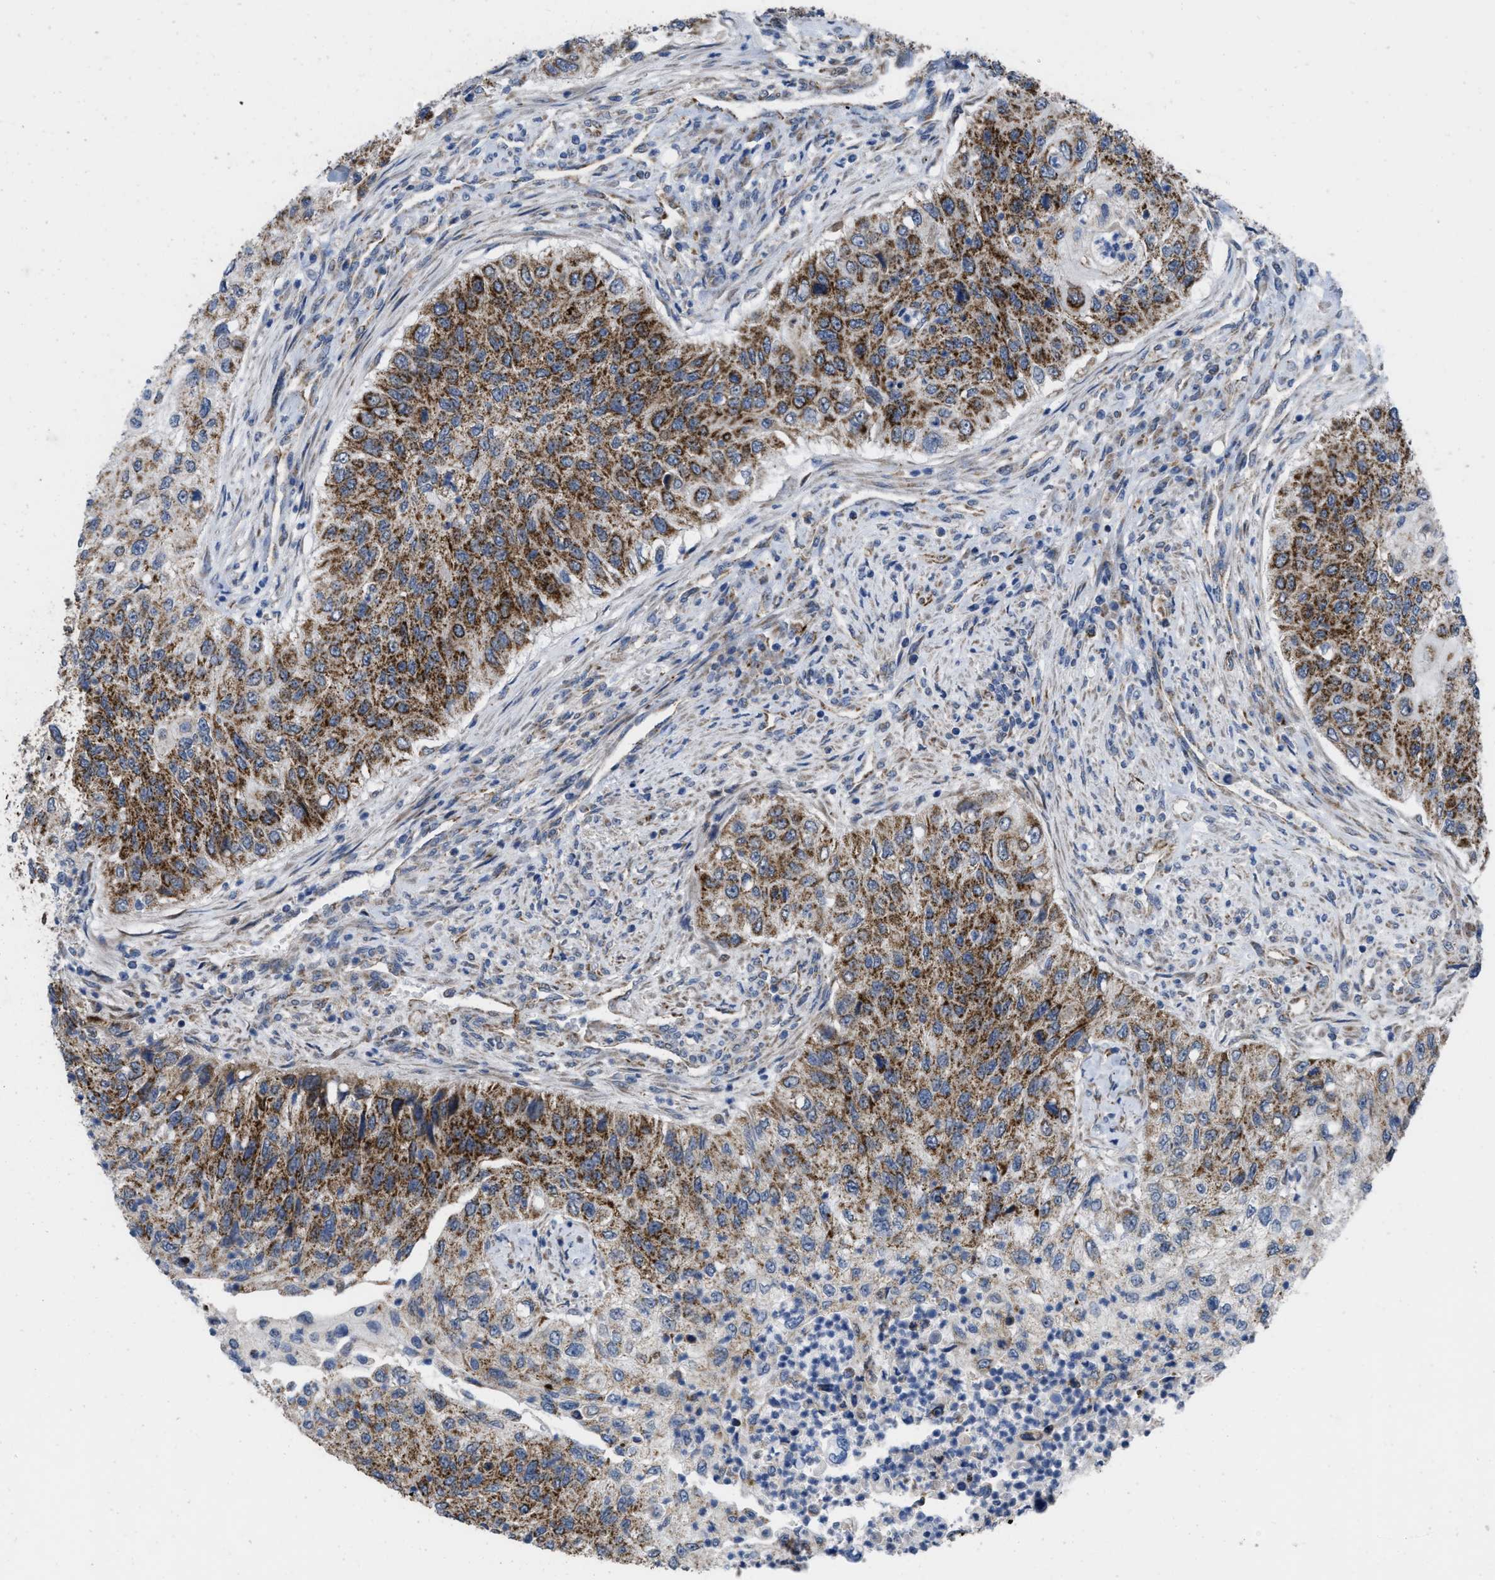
{"staining": {"intensity": "strong", "quantity": ">75%", "location": "cytoplasmic/membranous"}, "tissue": "urothelial cancer", "cell_type": "Tumor cells", "image_type": "cancer", "snomed": [{"axis": "morphology", "description": "Urothelial carcinoma, High grade"}, {"axis": "topography", "description": "Urinary bladder"}], "caption": "High-power microscopy captured an immunohistochemistry histopathology image of urothelial cancer, revealing strong cytoplasmic/membranous positivity in about >75% of tumor cells.", "gene": "AKAP1", "patient": {"sex": "female", "age": 60}}